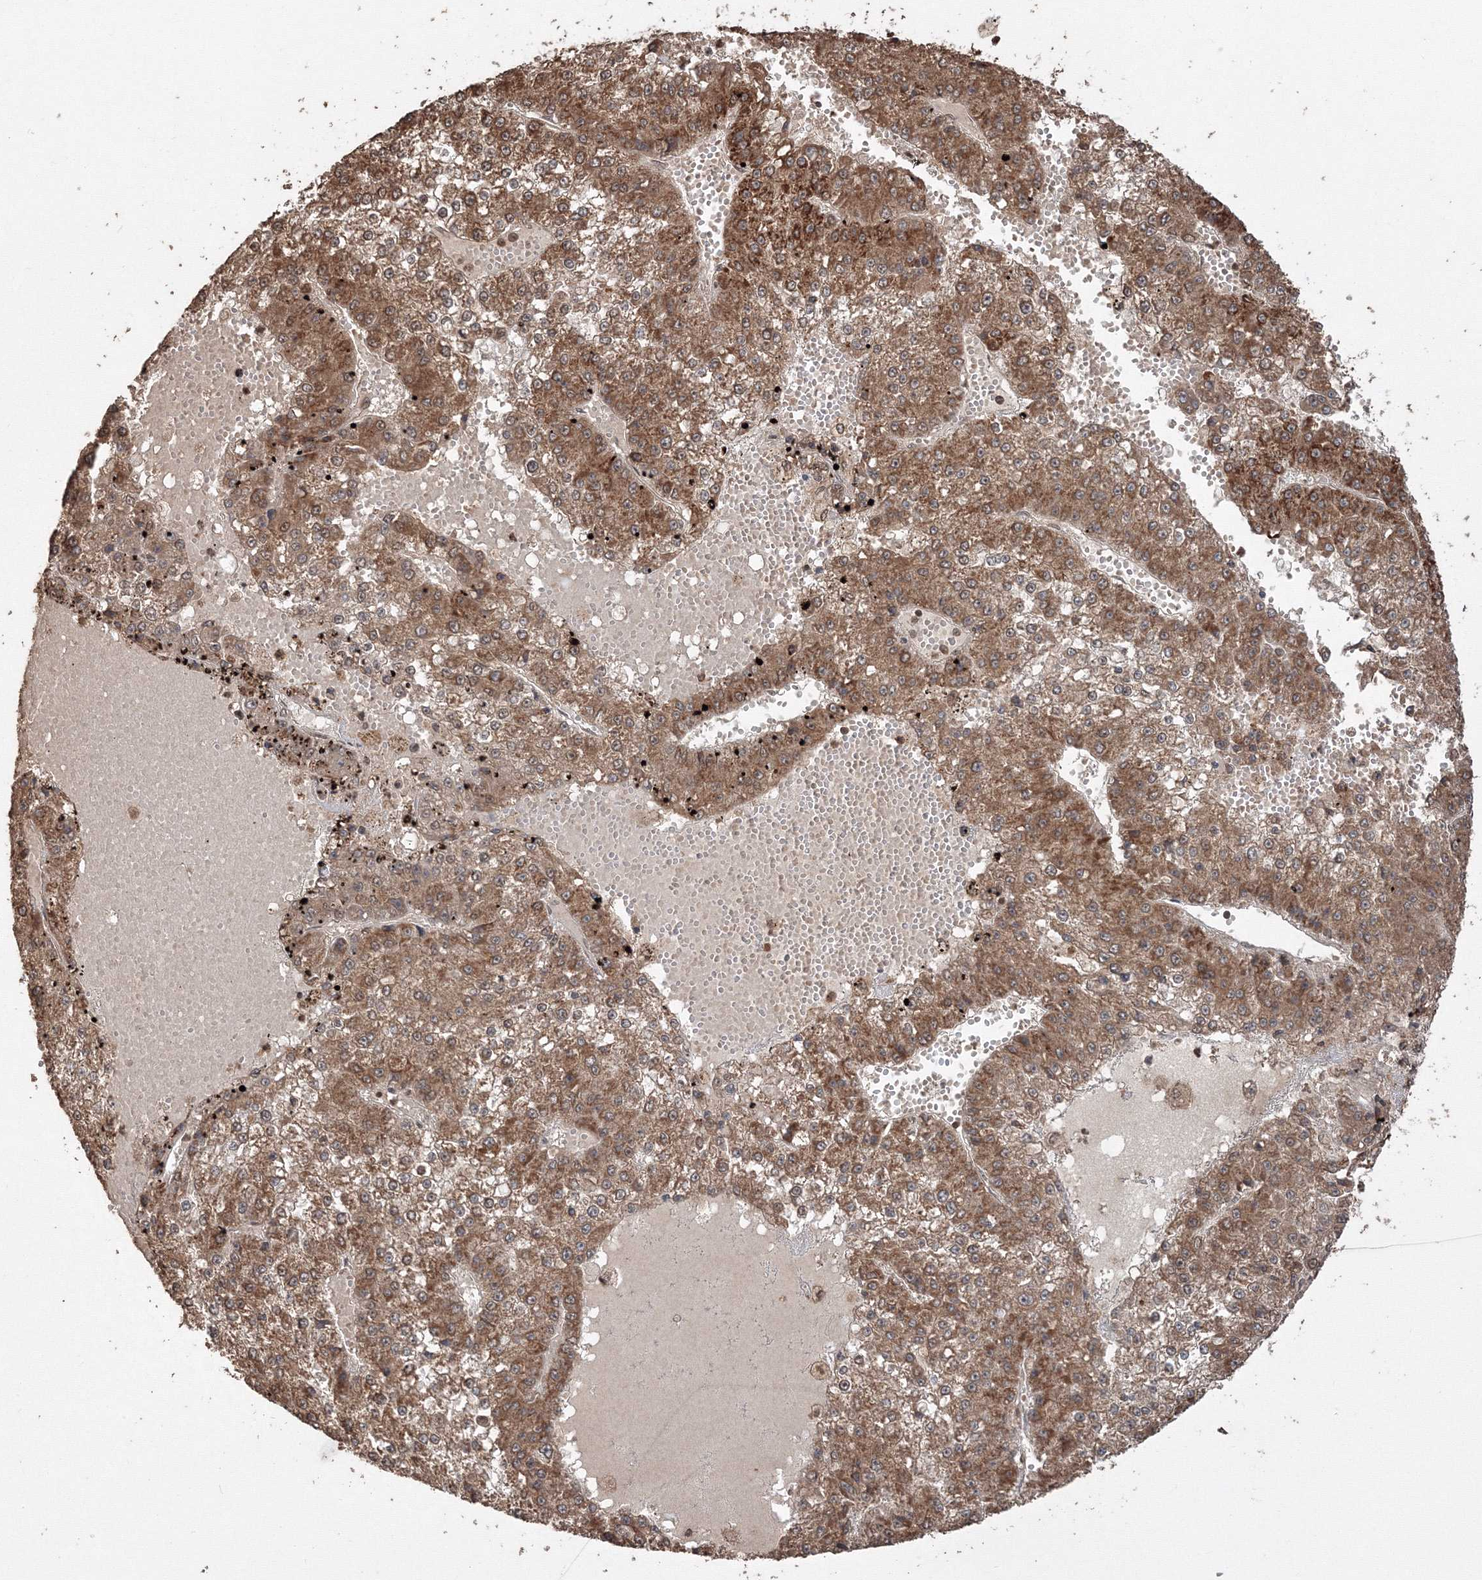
{"staining": {"intensity": "moderate", "quantity": ">75%", "location": "cytoplasmic/membranous"}, "tissue": "liver cancer", "cell_type": "Tumor cells", "image_type": "cancer", "snomed": [{"axis": "morphology", "description": "Carcinoma, Hepatocellular, NOS"}, {"axis": "topography", "description": "Liver"}], "caption": "Protein staining by immunohistochemistry shows moderate cytoplasmic/membranous expression in about >75% of tumor cells in liver hepatocellular carcinoma. (DAB IHC with brightfield microscopy, high magnification).", "gene": "CCDC122", "patient": {"sex": "female", "age": 73}}